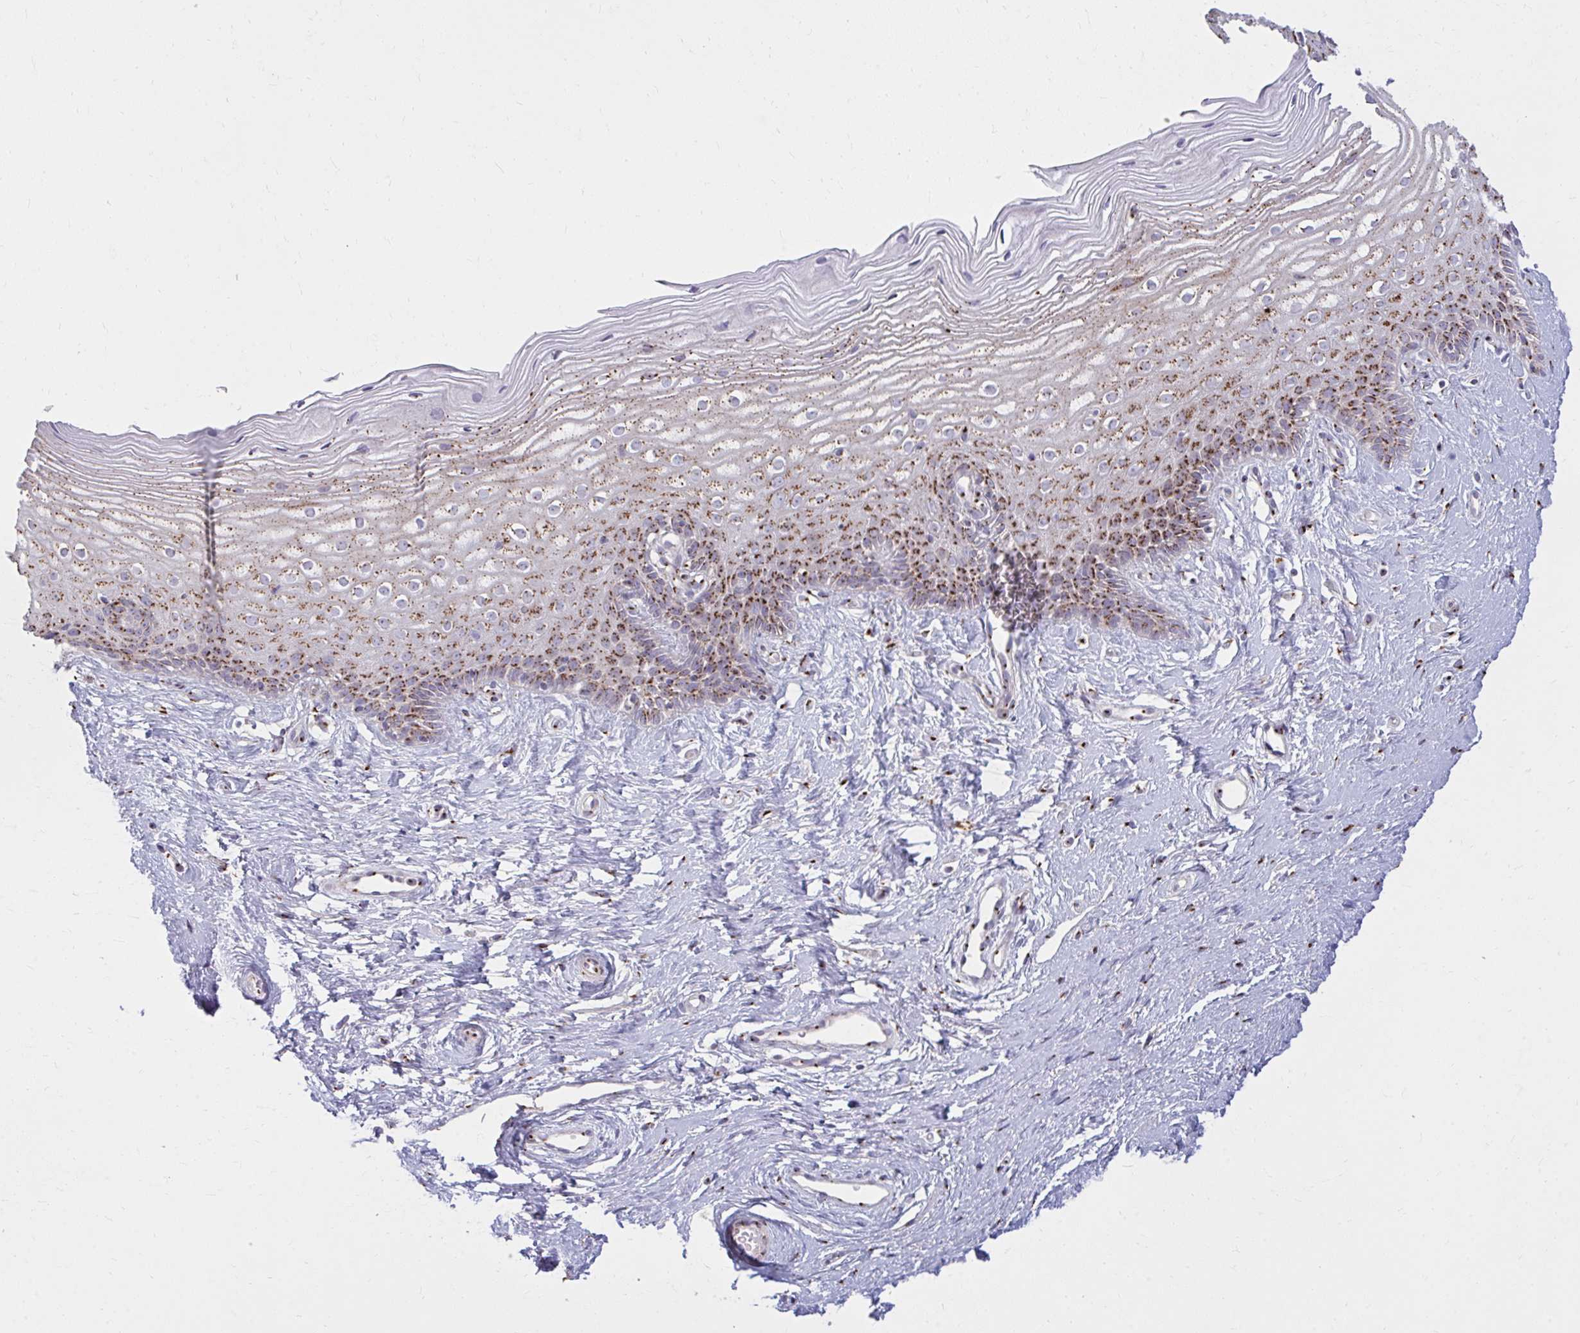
{"staining": {"intensity": "moderate", "quantity": ">75%", "location": "cytoplasmic/membranous"}, "tissue": "cervix", "cell_type": "Glandular cells", "image_type": "normal", "snomed": [{"axis": "morphology", "description": "Normal tissue, NOS"}, {"axis": "topography", "description": "Cervix"}], "caption": "IHC image of unremarkable cervix: cervix stained using immunohistochemistry displays medium levels of moderate protein expression localized specifically in the cytoplasmic/membranous of glandular cells, appearing as a cytoplasmic/membranous brown color.", "gene": "RAB6A", "patient": {"sex": "female", "age": 40}}